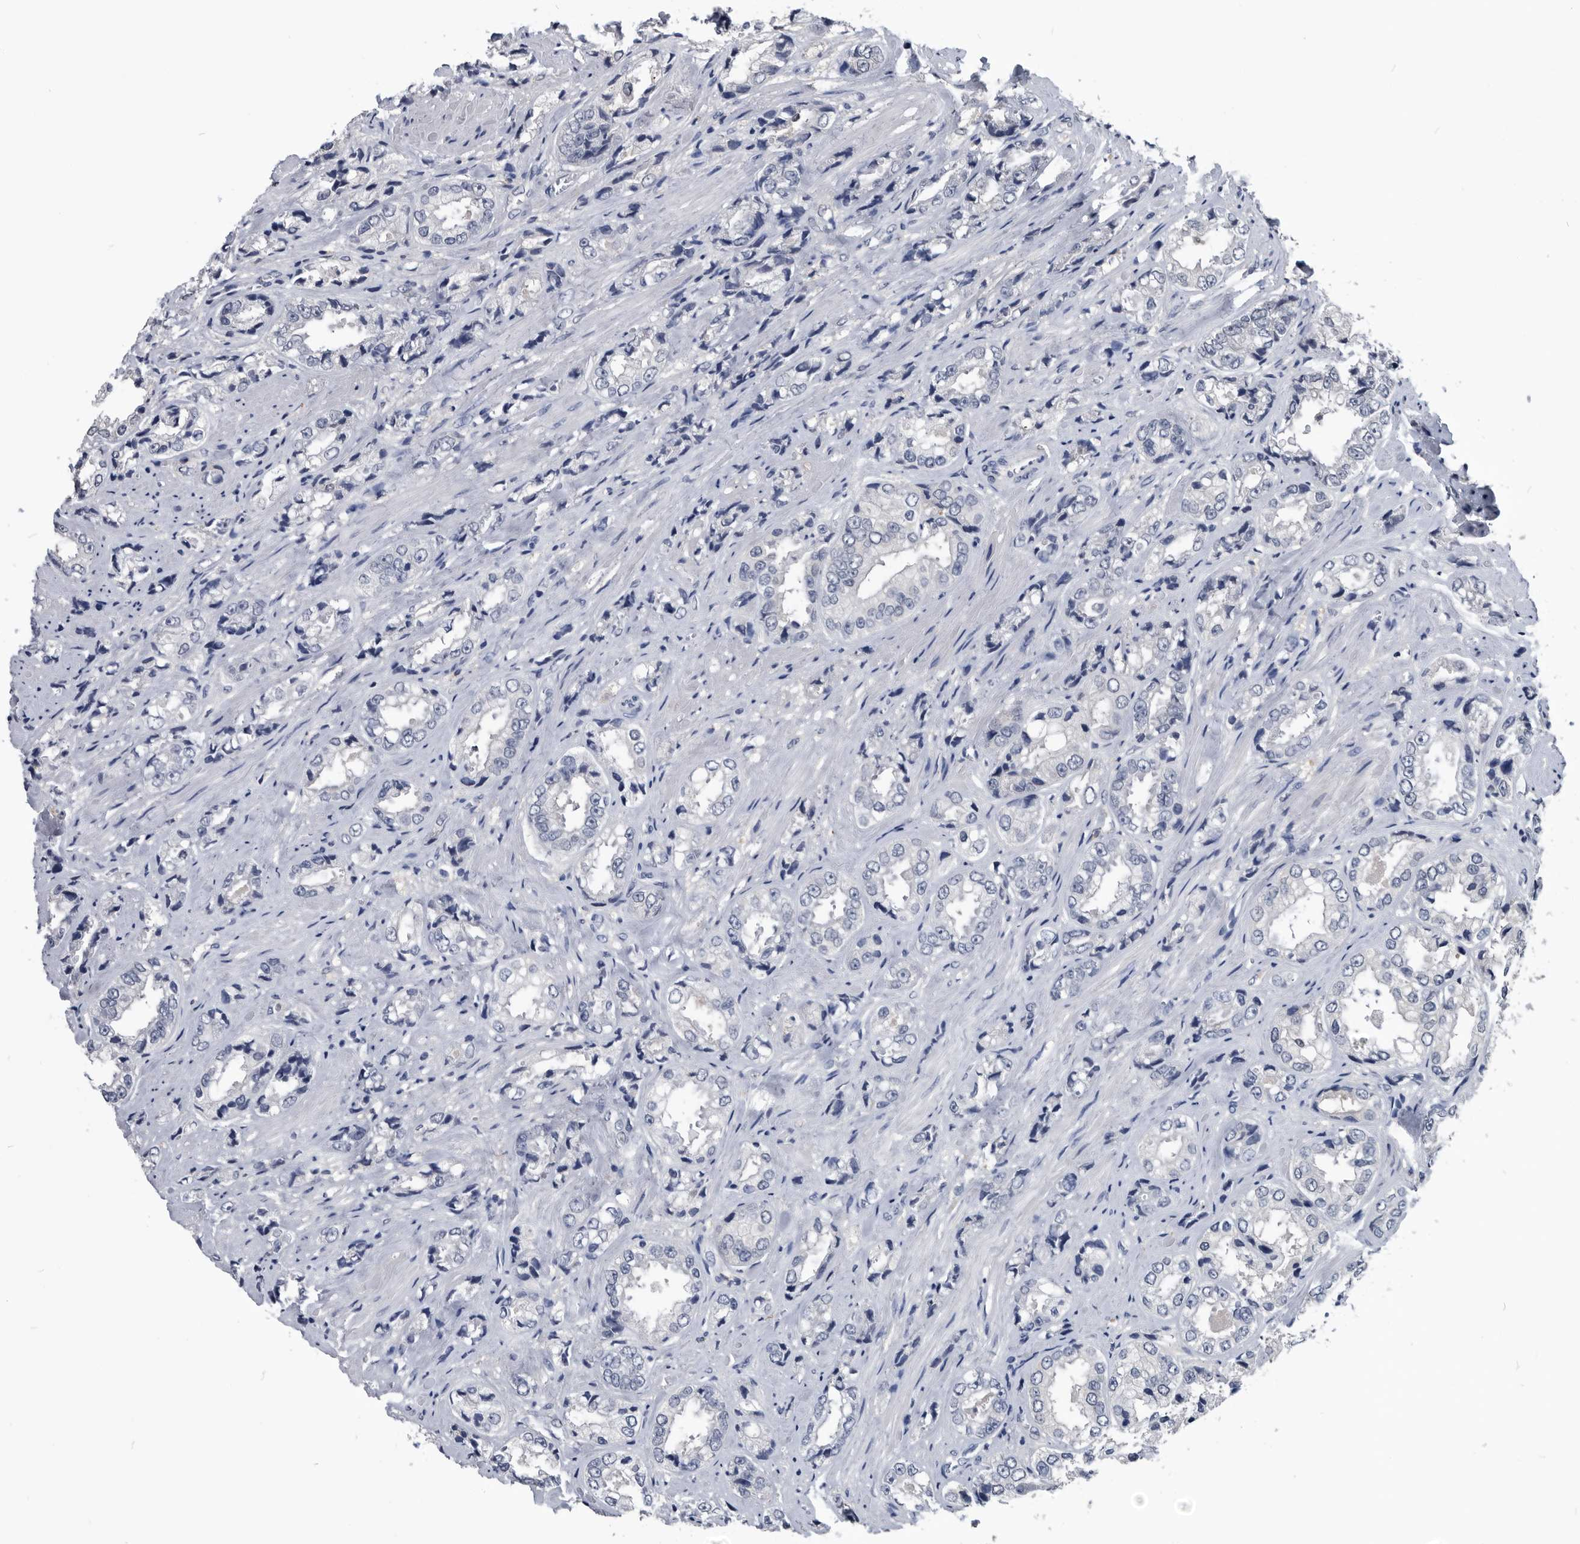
{"staining": {"intensity": "negative", "quantity": "none", "location": "none"}, "tissue": "prostate cancer", "cell_type": "Tumor cells", "image_type": "cancer", "snomed": [{"axis": "morphology", "description": "Adenocarcinoma, High grade"}, {"axis": "topography", "description": "Prostate"}], "caption": "Prostate adenocarcinoma (high-grade) stained for a protein using immunohistochemistry (IHC) exhibits no positivity tumor cells.", "gene": "PDXK", "patient": {"sex": "male", "age": 61}}